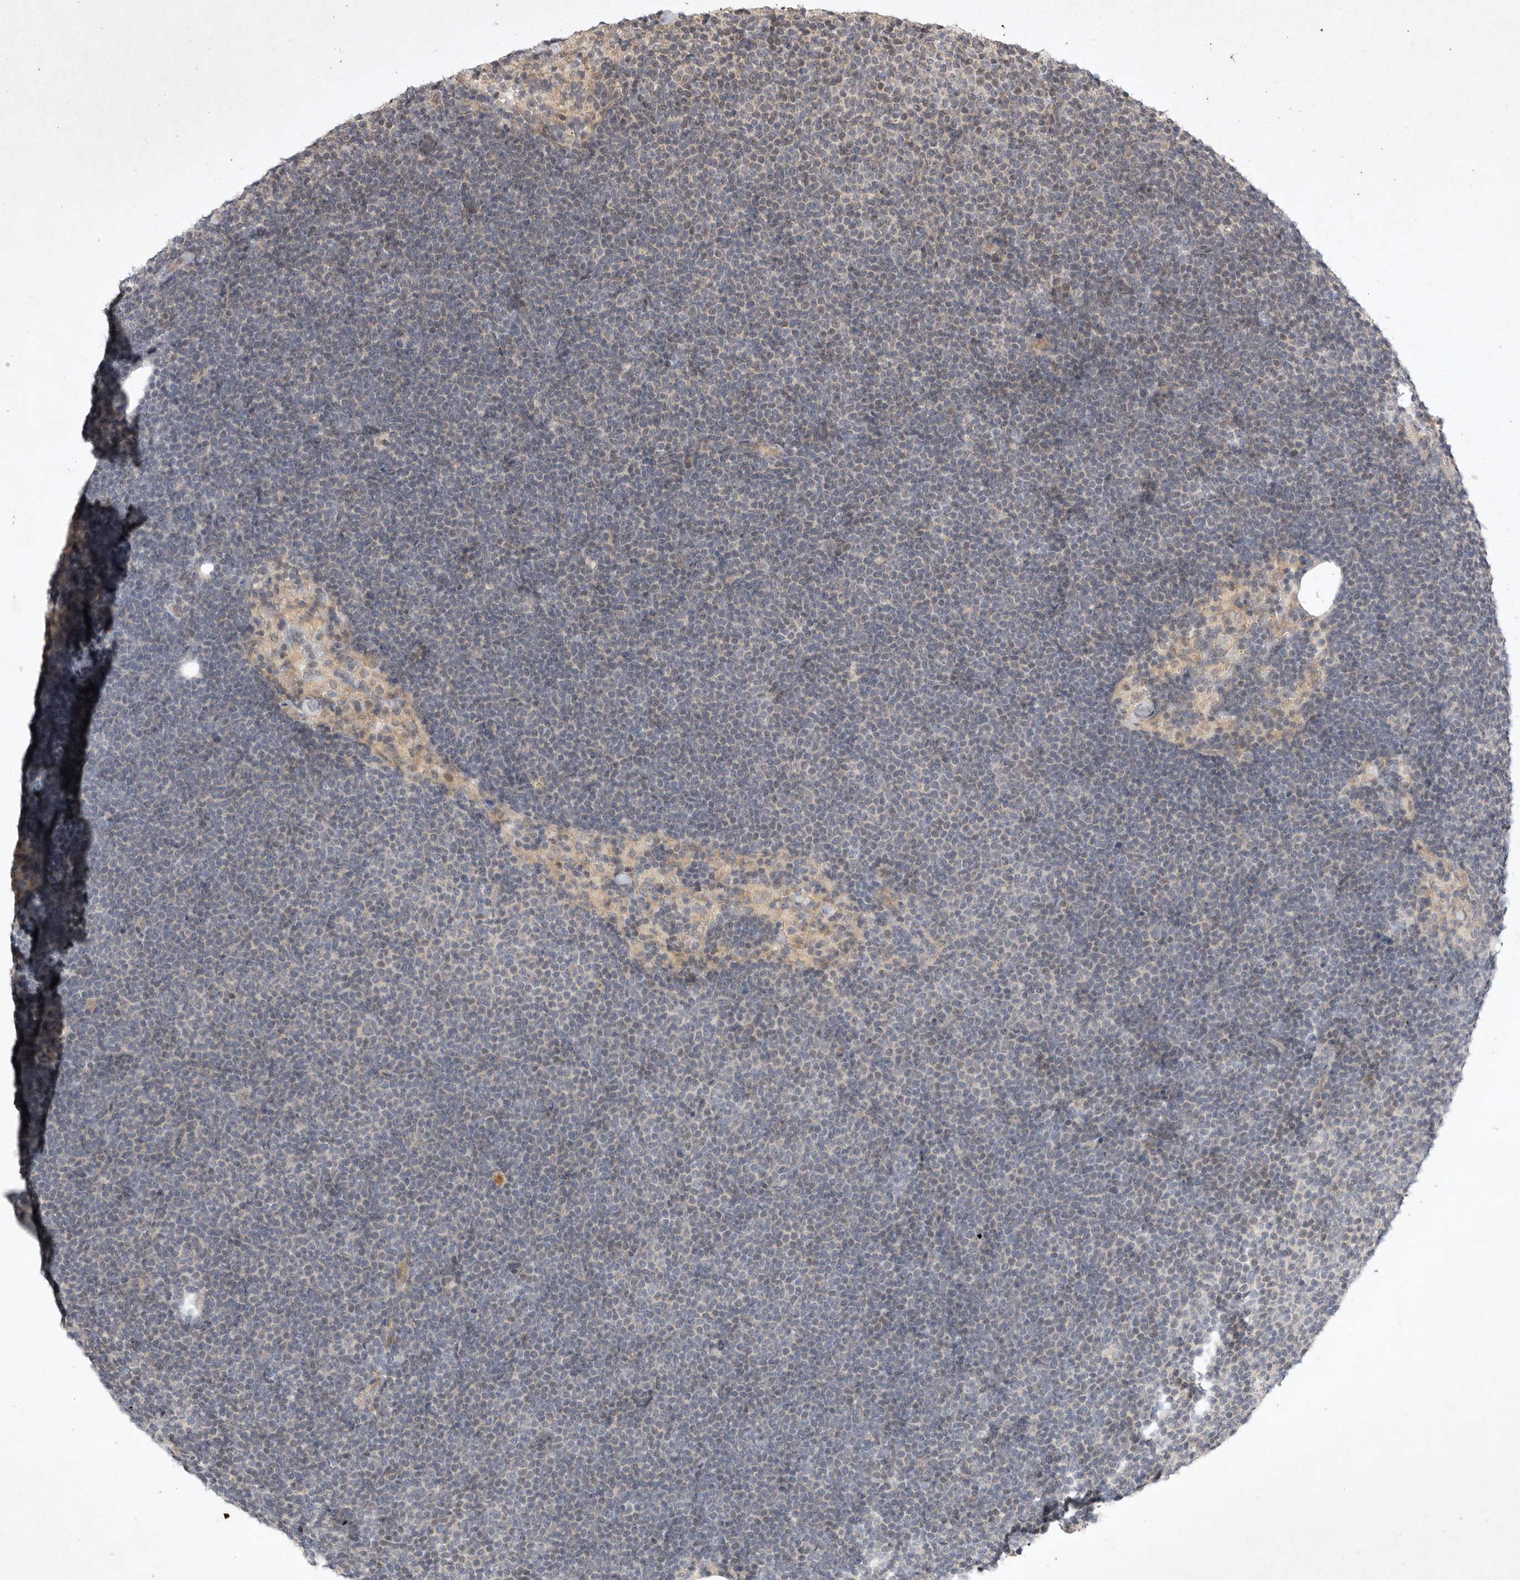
{"staining": {"intensity": "weak", "quantity": "<25%", "location": "nuclear"}, "tissue": "lymphoma", "cell_type": "Tumor cells", "image_type": "cancer", "snomed": [{"axis": "morphology", "description": "Malignant lymphoma, non-Hodgkin's type, Low grade"}, {"axis": "topography", "description": "Lymph node"}], "caption": "Human malignant lymphoma, non-Hodgkin's type (low-grade) stained for a protein using IHC shows no positivity in tumor cells.", "gene": "EIF2AK1", "patient": {"sex": "female", "age": 53}}